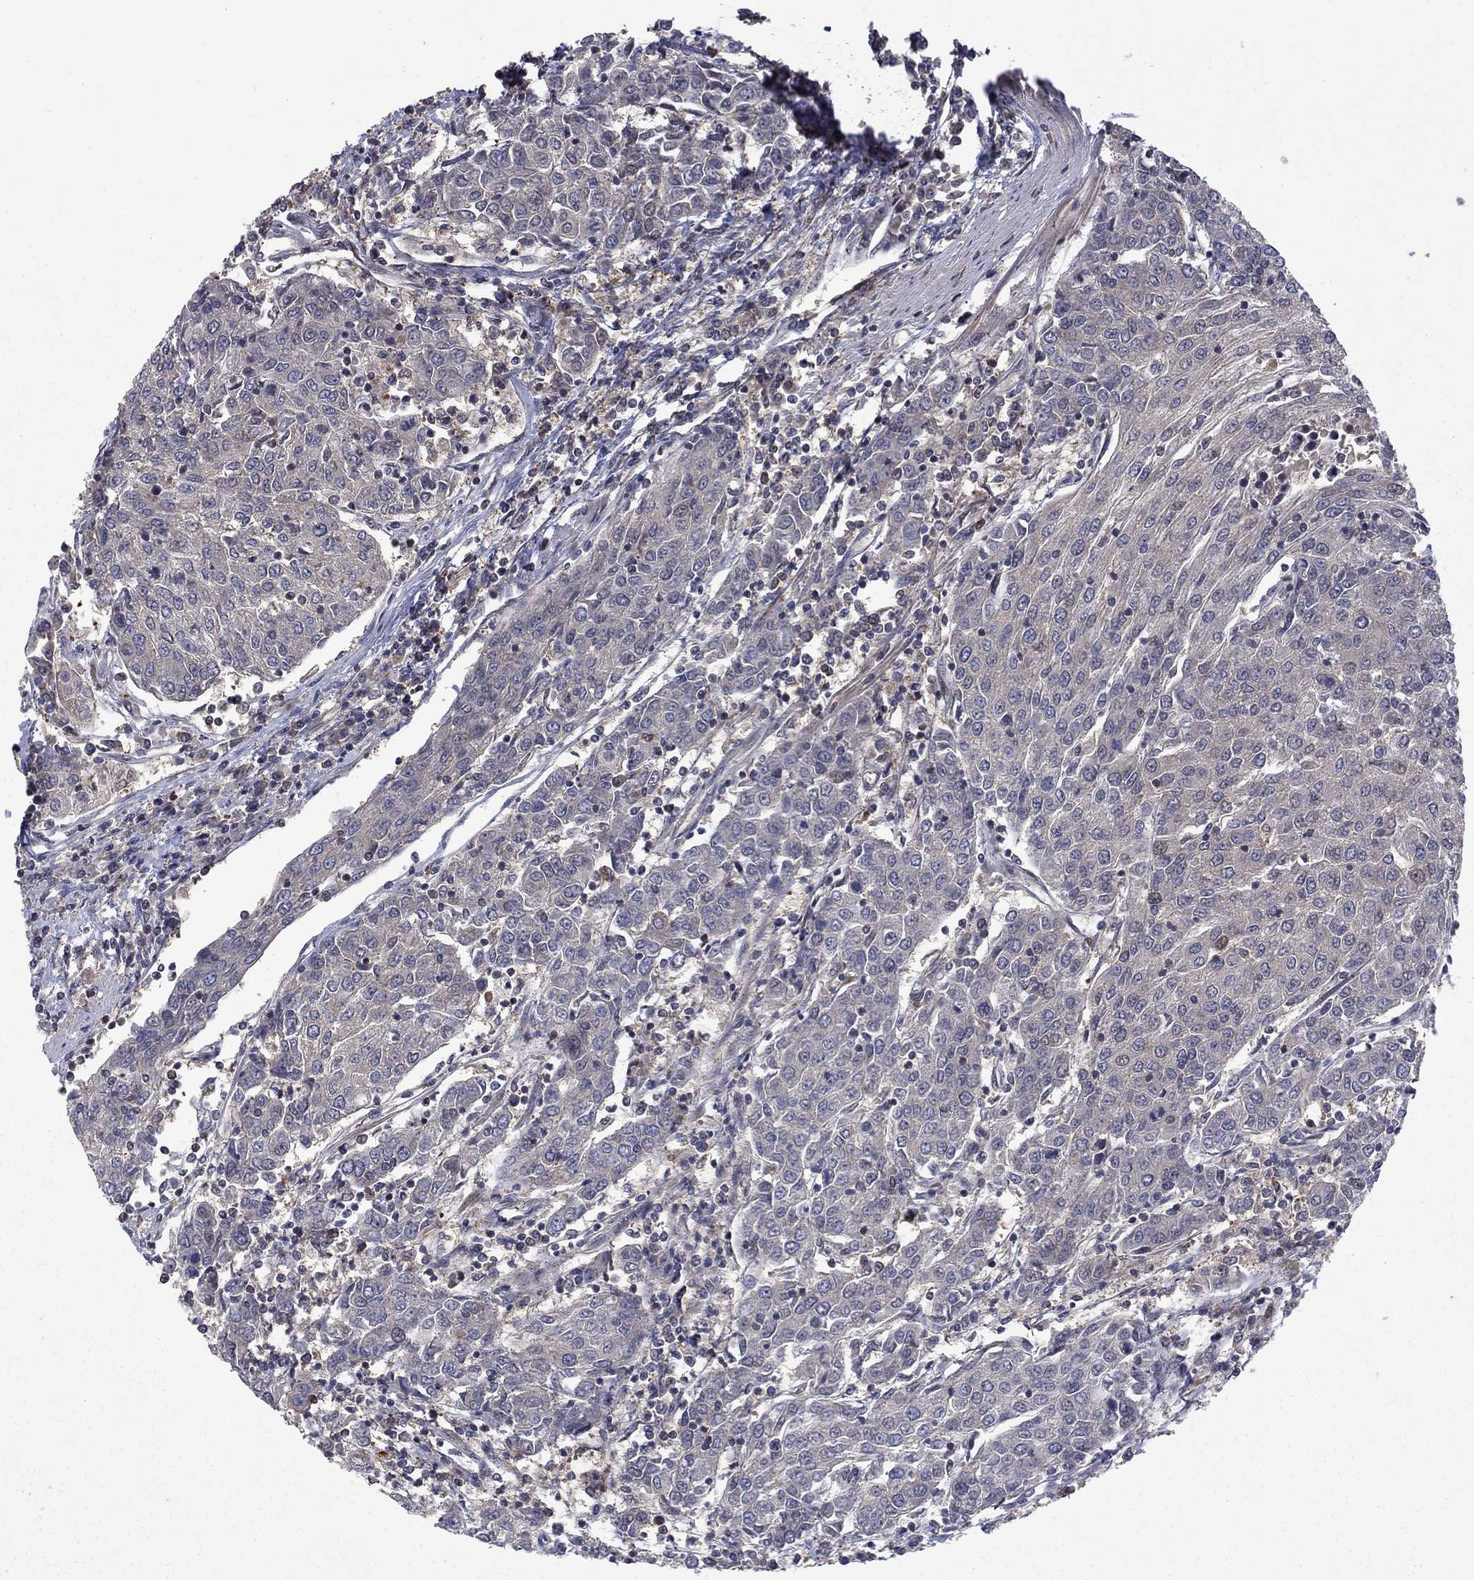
{"staining": {"intensity": "negative", "quantity": "none", "location": "none"}, "tissue": "urothelial cancer", "cell_type": "Tumor cells", "image_type": "cancer", "snomed": [{"axis": "morphology", "description": "Urothelial carcinoma, High grade"}, {"axis": "topography", "description": "Urinary bladder"}], "caption": "The photomicrograph displays no significant positivity in tumor cells of urothelial cancer.", "gene": "HDAC4", "patient": {"sex": "female", "age": 85}}